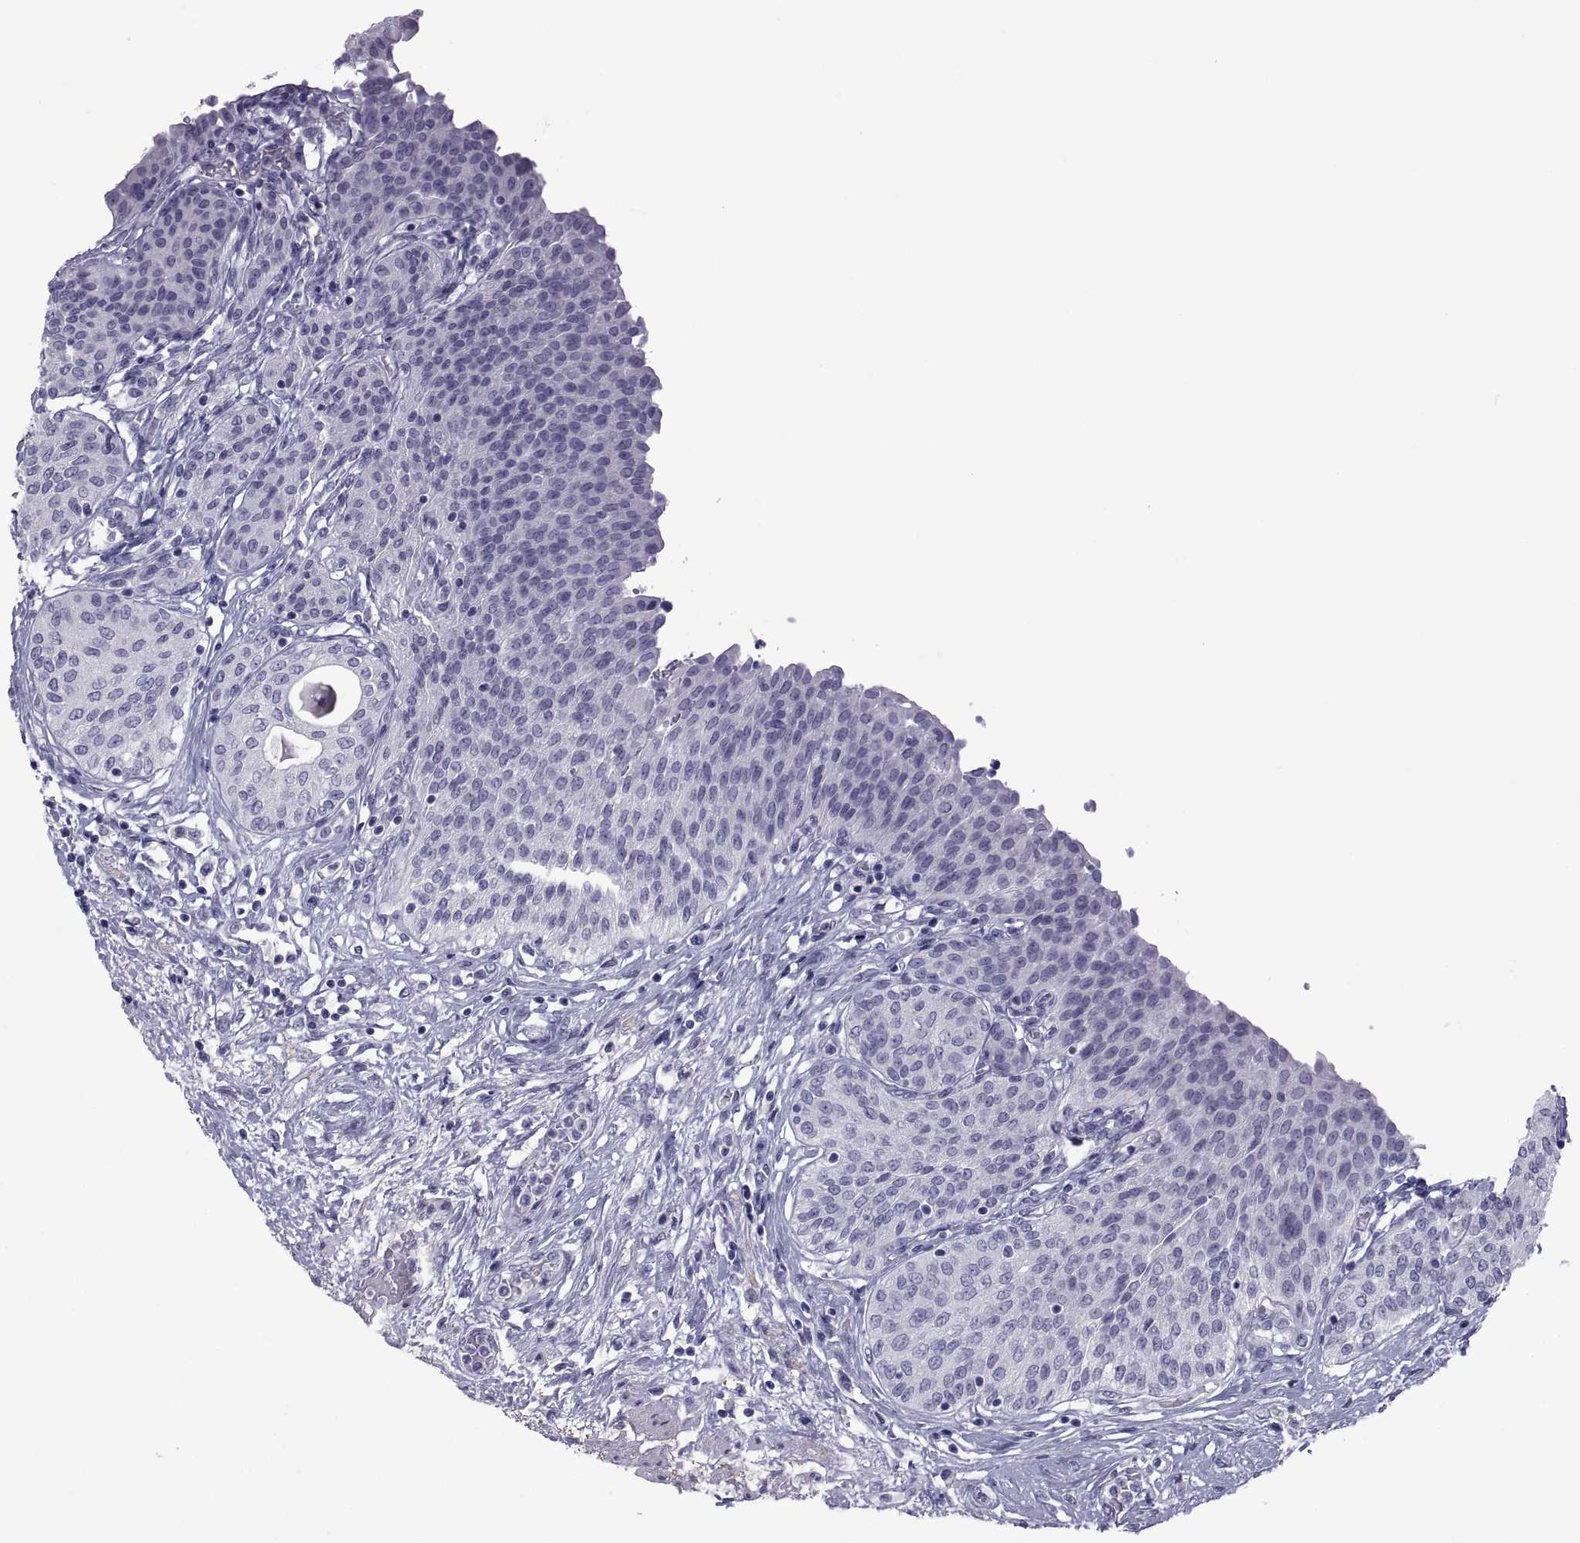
{"staining": {"intensity": "negative", "quantity": "none", "location": "none"}, "tissue": "urinary bladder", "cell_type": "Urothelial cells", "image_type": "normal", "snomed": [{"axis": "morphology", "description": "Normal tissue, NOS"}, {"axis": "morphology", "description": "Metaplasia, NOS"}, {"axis": "topography", "description": "Urinary bladder"}], "caption": "Image shows no significant protein expression in urothelial cells of normal urinary bladder. Brightfield microscopy of immunohistochemistry (IHC) stained with DAB (3,3'-diaminobenzidine) (brown) and hematoxylin (blue), captured at high magnification.", "gene": "MAGEB1", "patient": {"sex": "male", "age": 68}}